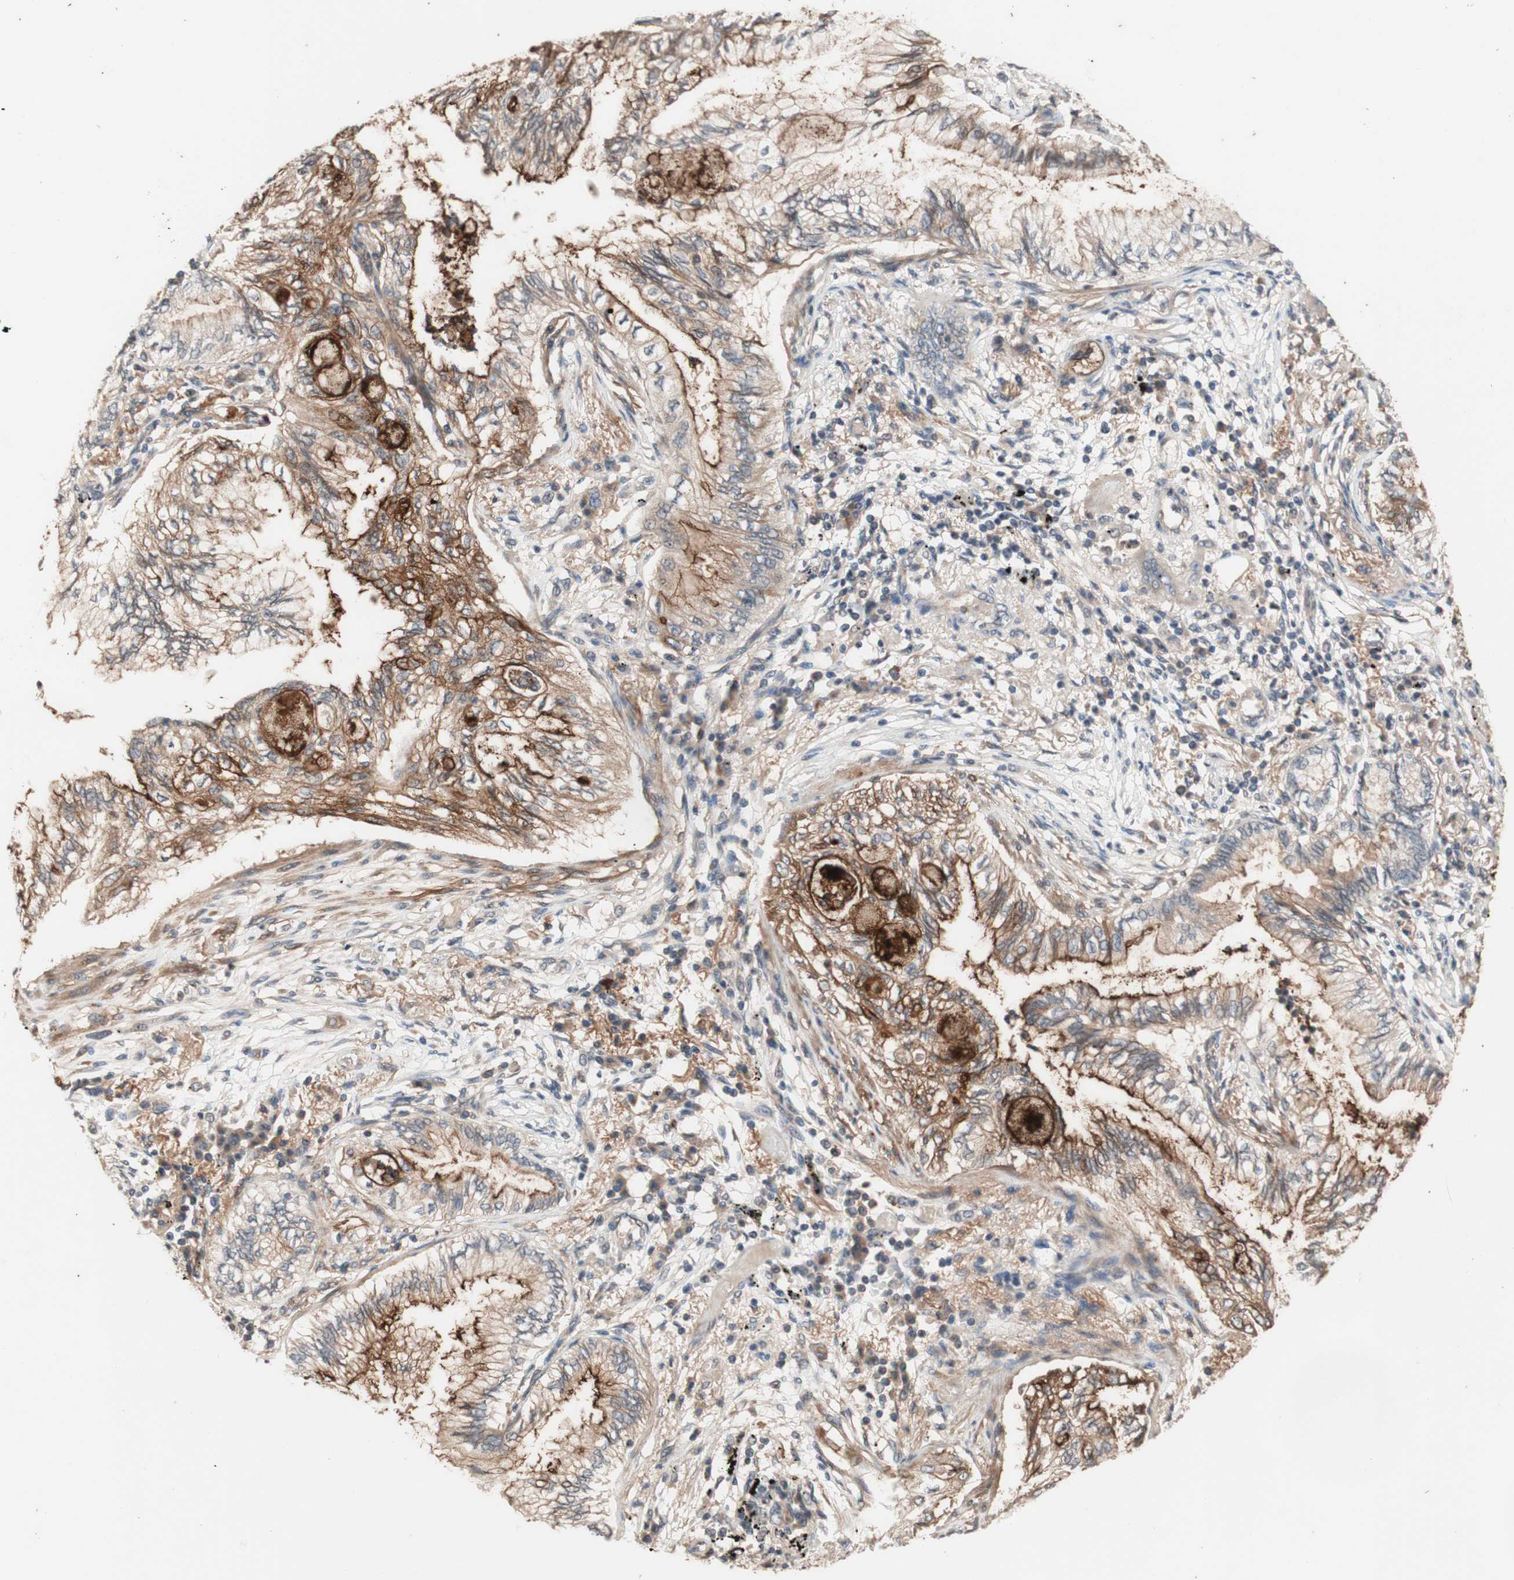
{"staining": {"intensity": "strong", "quantity": "25%-75%", "location": "cytoplasmic/membranous"}, "tissue": "lung cancer", "cell_type": "Tumor cells", "image_type": "cancer", "snomed": [{"axis": "morphology", "description": "Normal tissue, NOS"}, {"axis": "morphology", "description": "Adenocarcinoma, NOS"}, {"axis": "topography", "description": "Bronchus"}, {"axis": "topography", "description": "Lung"}], "caption": "About 25%-75% of tumor cells in adenocarcinoma (lung) demonstrate strong cytoplasmic/membranous protein expression as visualized by brown immunohistochemical staining.", "gene": "CD55", "patient": {"sex": "female", "age": 70}}